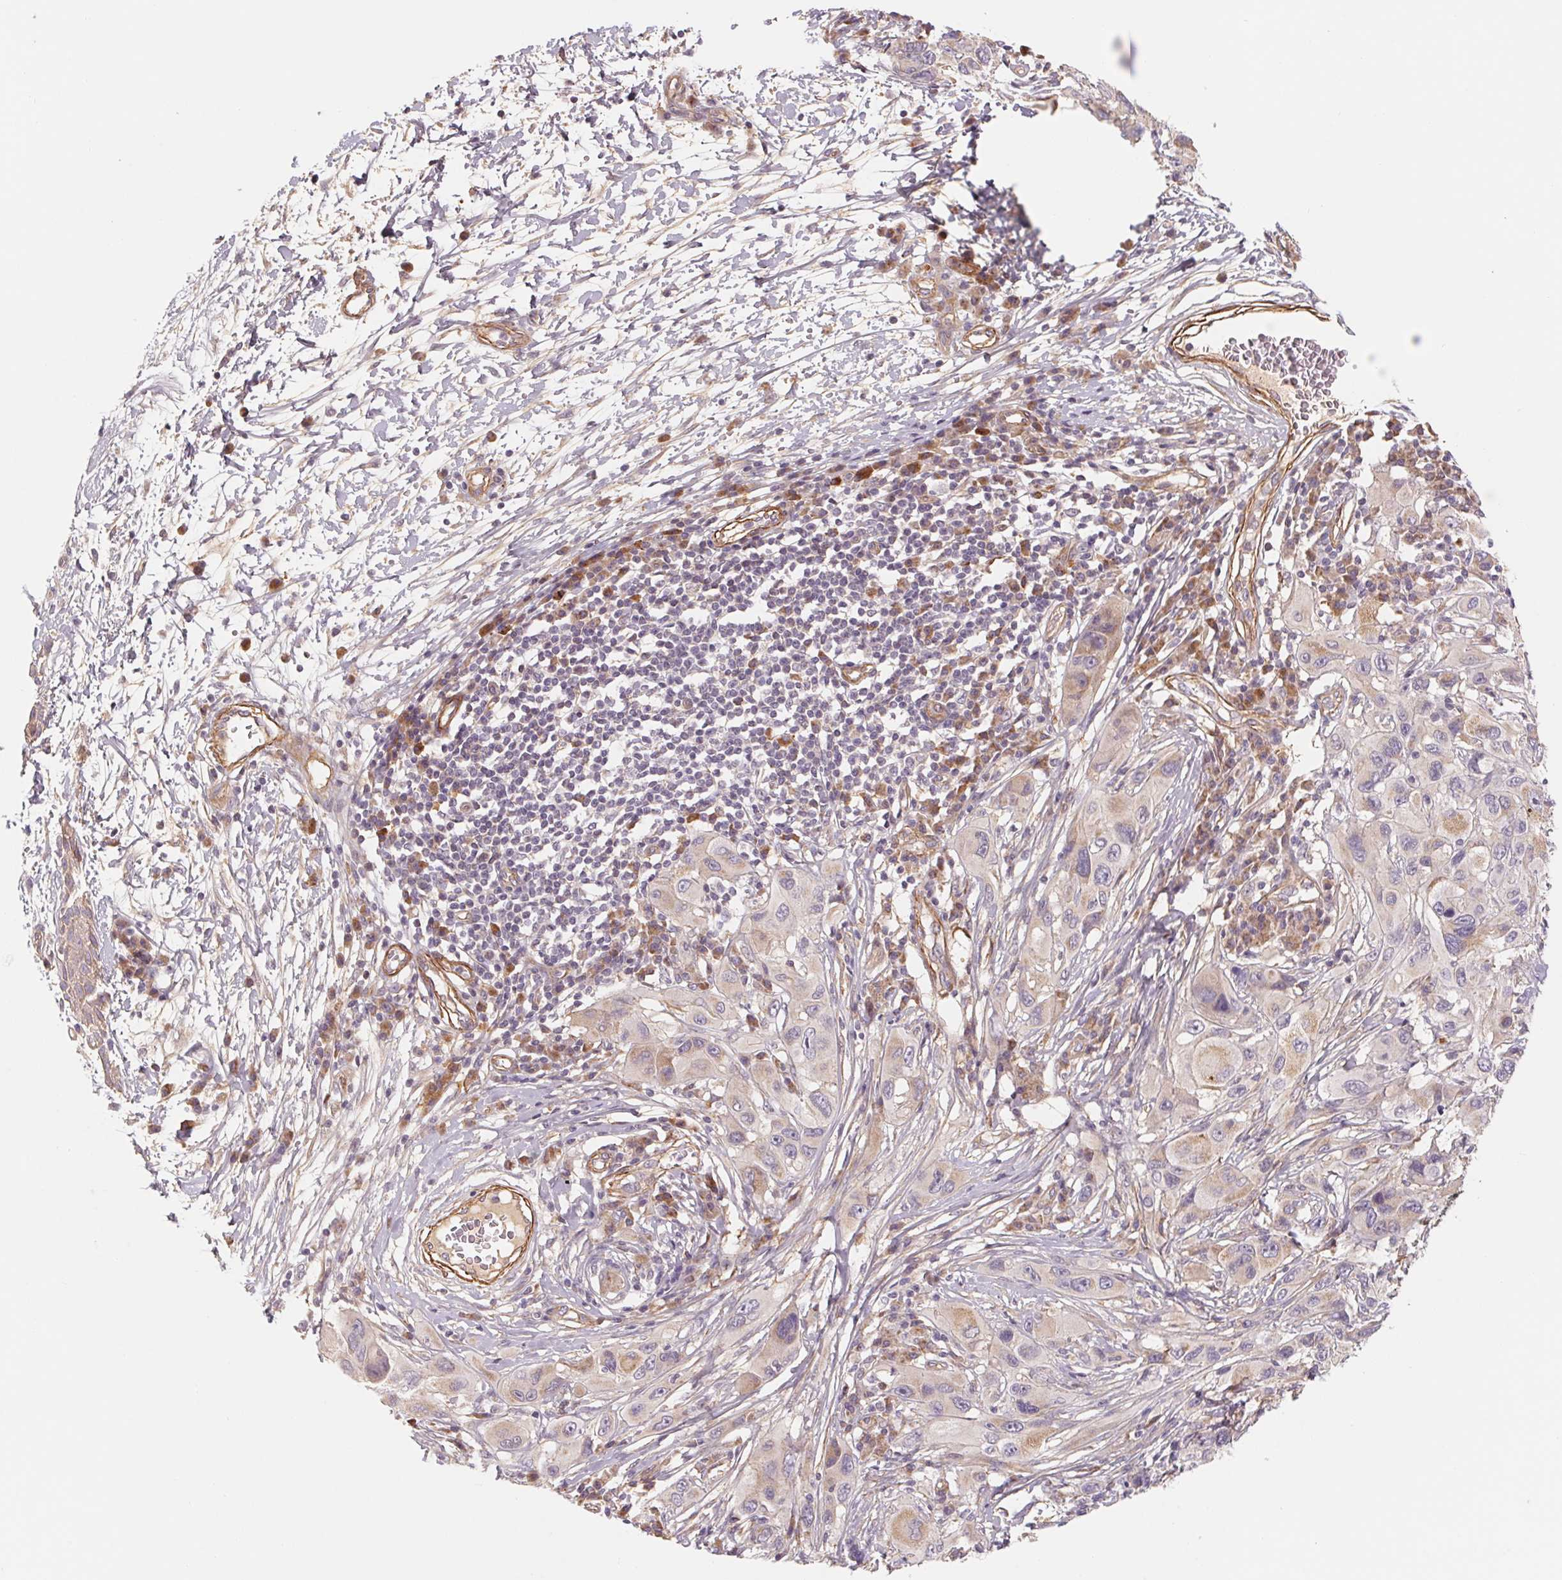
{"staining": {"intensity": "weak", "quantity": "<25%", "location": "cytoplasmic/membranous"}, "tissue": "melanoma", "cell_type": "Tumor cells", "image_type": "cancer", "snomed": [{"axis": "morphology", "description": "Malignant melanoma, NOS"}, {"axis": "topography", "description": "Skin"}], "caption": "IHC of melanoma demonstrates no positivity in tumor cells. Nuclei are stained in blue.", "gene": "CCDC112", "patient": {"sex": "male", "age": 53}}